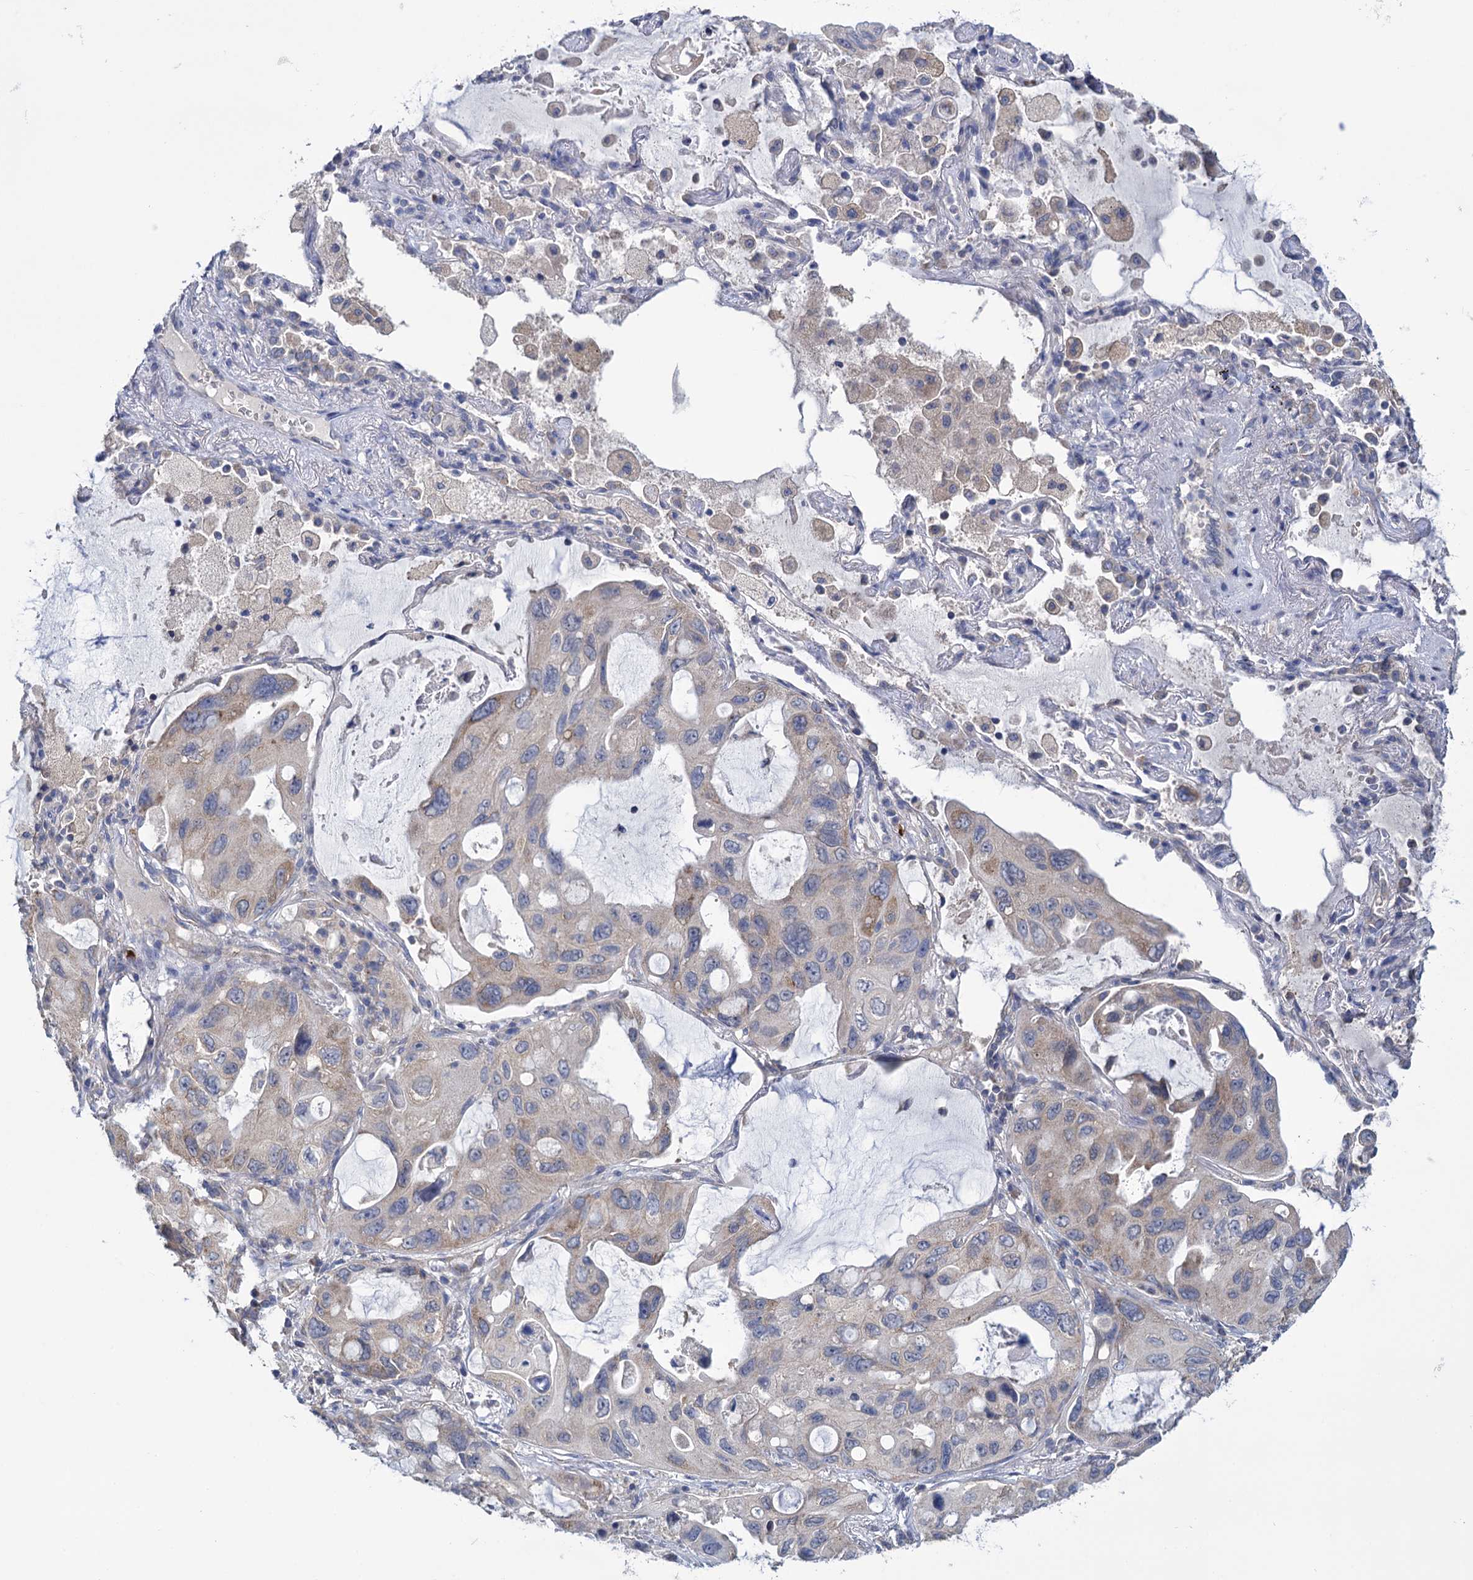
{"staining": {"intensity": "moderate", "quantity": "25%-75%", "location": "cytoplasmic/membranous"}, "tissue": "lung cancer", "cell_type": "Tumor cells", "image_type": "cancer", "snomed": [{"axis": "morphology", "description": "Squamous cell carcinoma, NOS"}, {"axis": "topography", "description": "Lung"}], "caption": "A medium amount of moderate cytoplasmic/membranous staining is appreciated in about 25%-75% of tumor cells in lung squamous cell carcinoma tissue. (Stains: DAB in brown, nuclei in blue, Microscopy: brightfield microscopy at high magnification).", "gene": "GSTM2", "patient": {"sex": "female", "age": 73}}